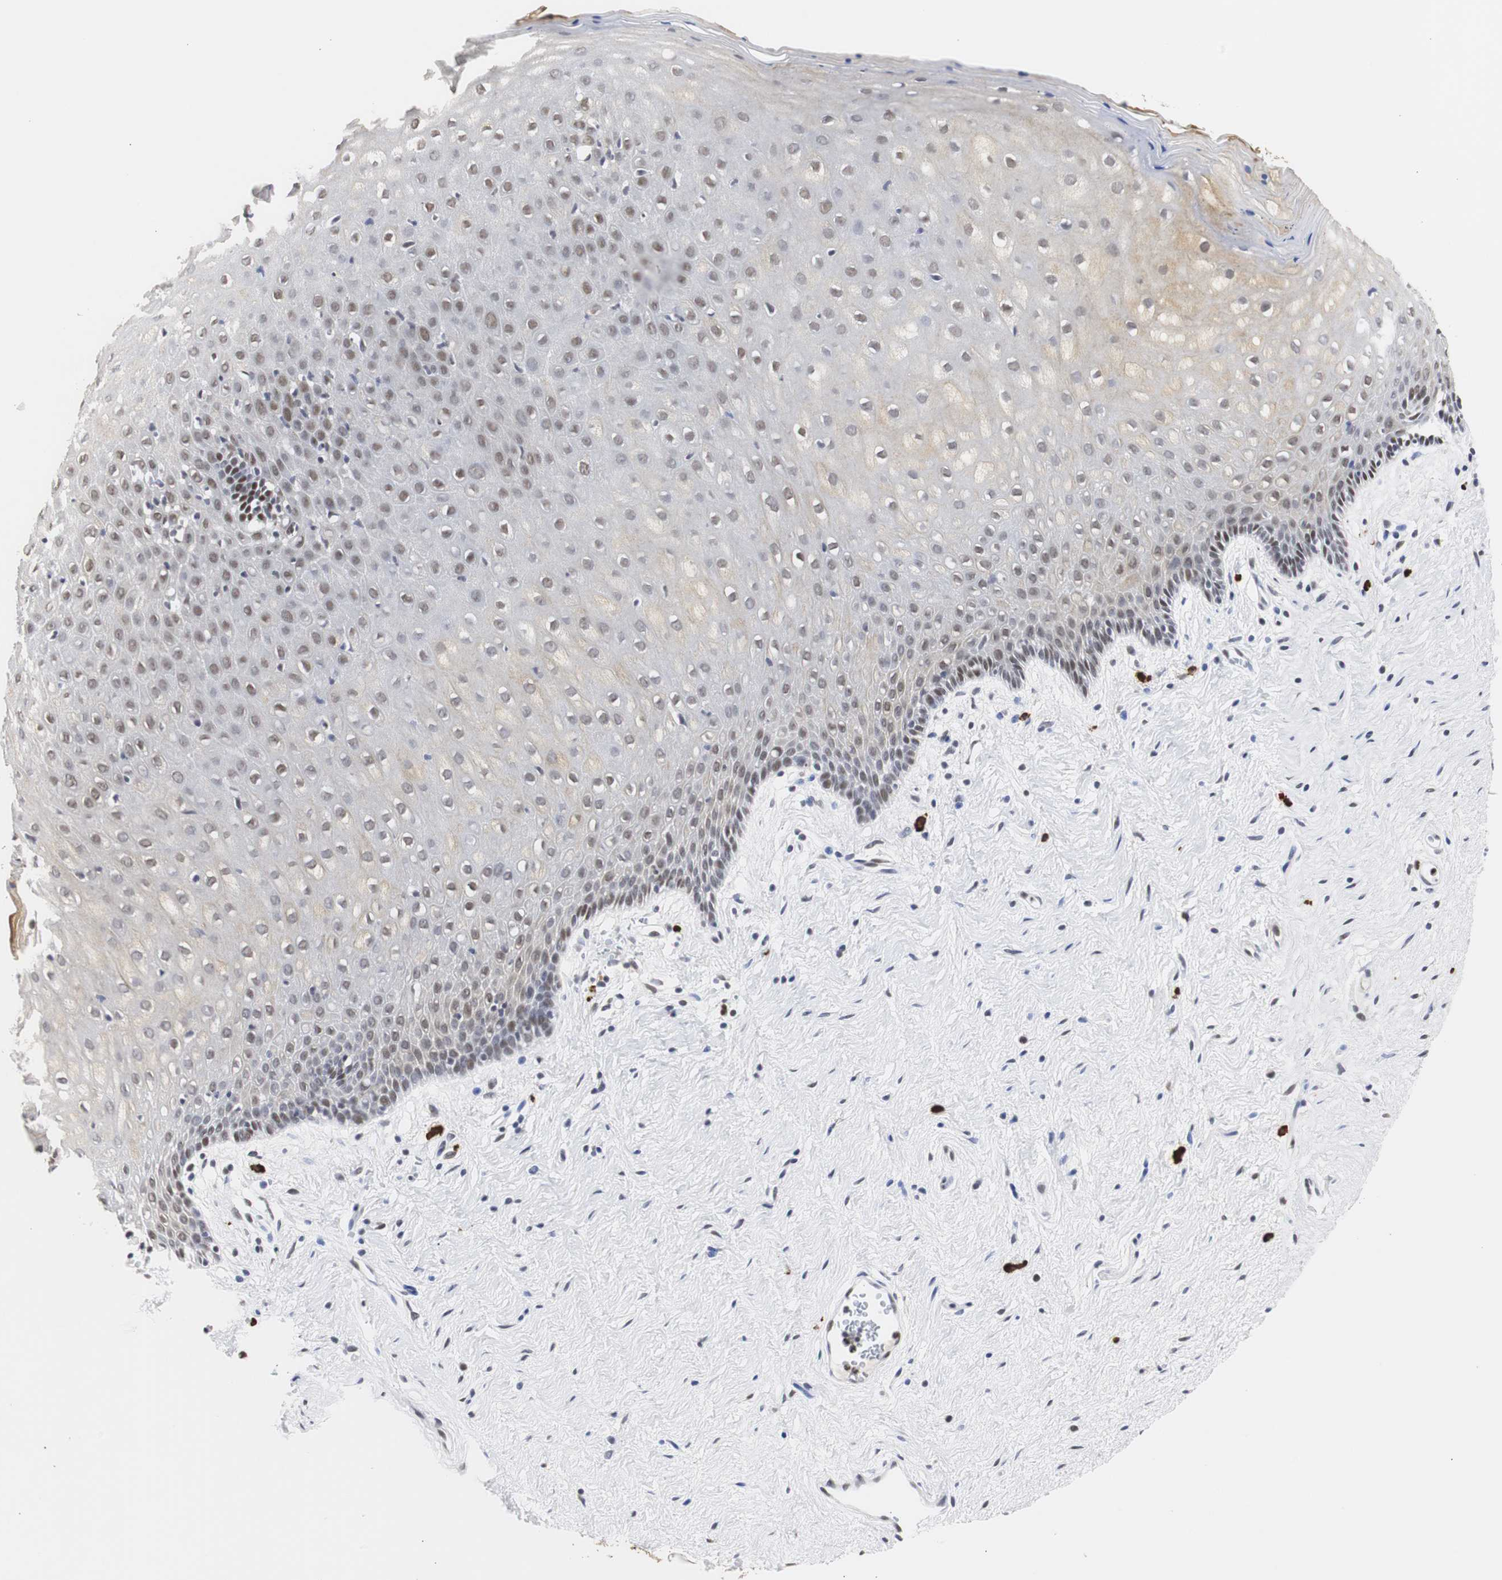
{"staining": {"intensity": "moderate", "quantity": "<25%", "location": "cytoplasmic/membranous,nuclear"}, "tissue": "vagina", "cell_type": "Squamous epithelial cells", "image_type": "normal", "snomed": [{"axis": "morphology", "description": "Normal tissue, NOS"}, {"axis": "topography", "description": "Vagina"}], "caption": "The micrograph exhibits staining of benign vagina, revealing moderate cytoplasmic/membranous,nuclear protein staining (brown color) within squamous epithelial cells. (IHC, brightfield microscopy, high magnification).", "gene": "ZFC3H1", "patient": {"sex": "female", "age": 44}}